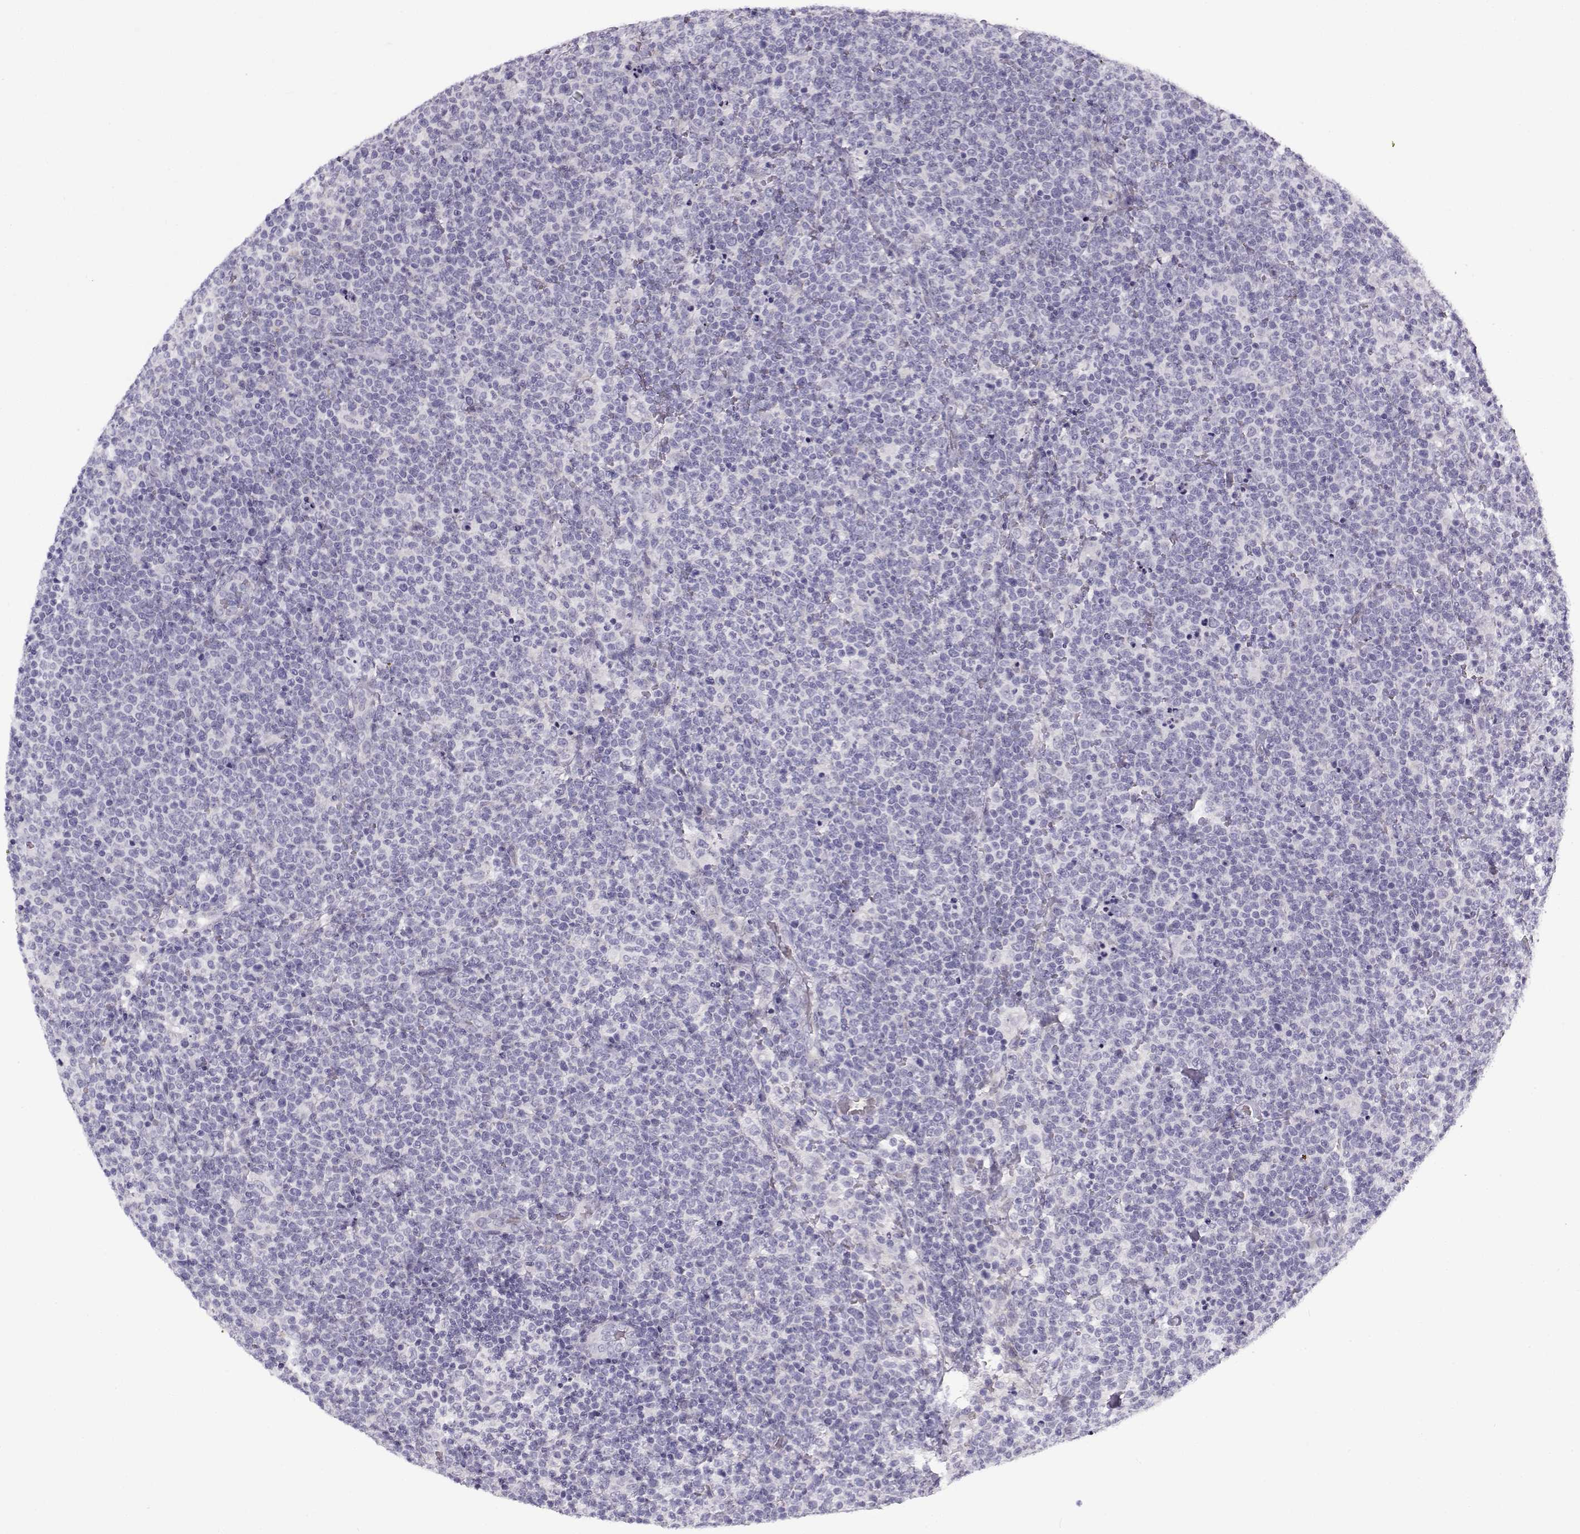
{"staining": {"intensity": "negative", "quantity": "none", "location": "none"}, "tissue": "lymphoma", "cell_type": "Tumor cells", "image_type": "cancer", "snomed": [{"axis": "morphology", "description": "Malignant lymphoma, non-Hodgkin's type, High grade"}, {"axis": "topography", "description": "Lymph node"}], "caption": "Immunohistochemistry photomicrograph of human lymphoma stained for a protein (brown), which demonstrates no staining in tumor cells.", "gene": "GTSF1L", "patient": {"sex": "male", "age": 61}}